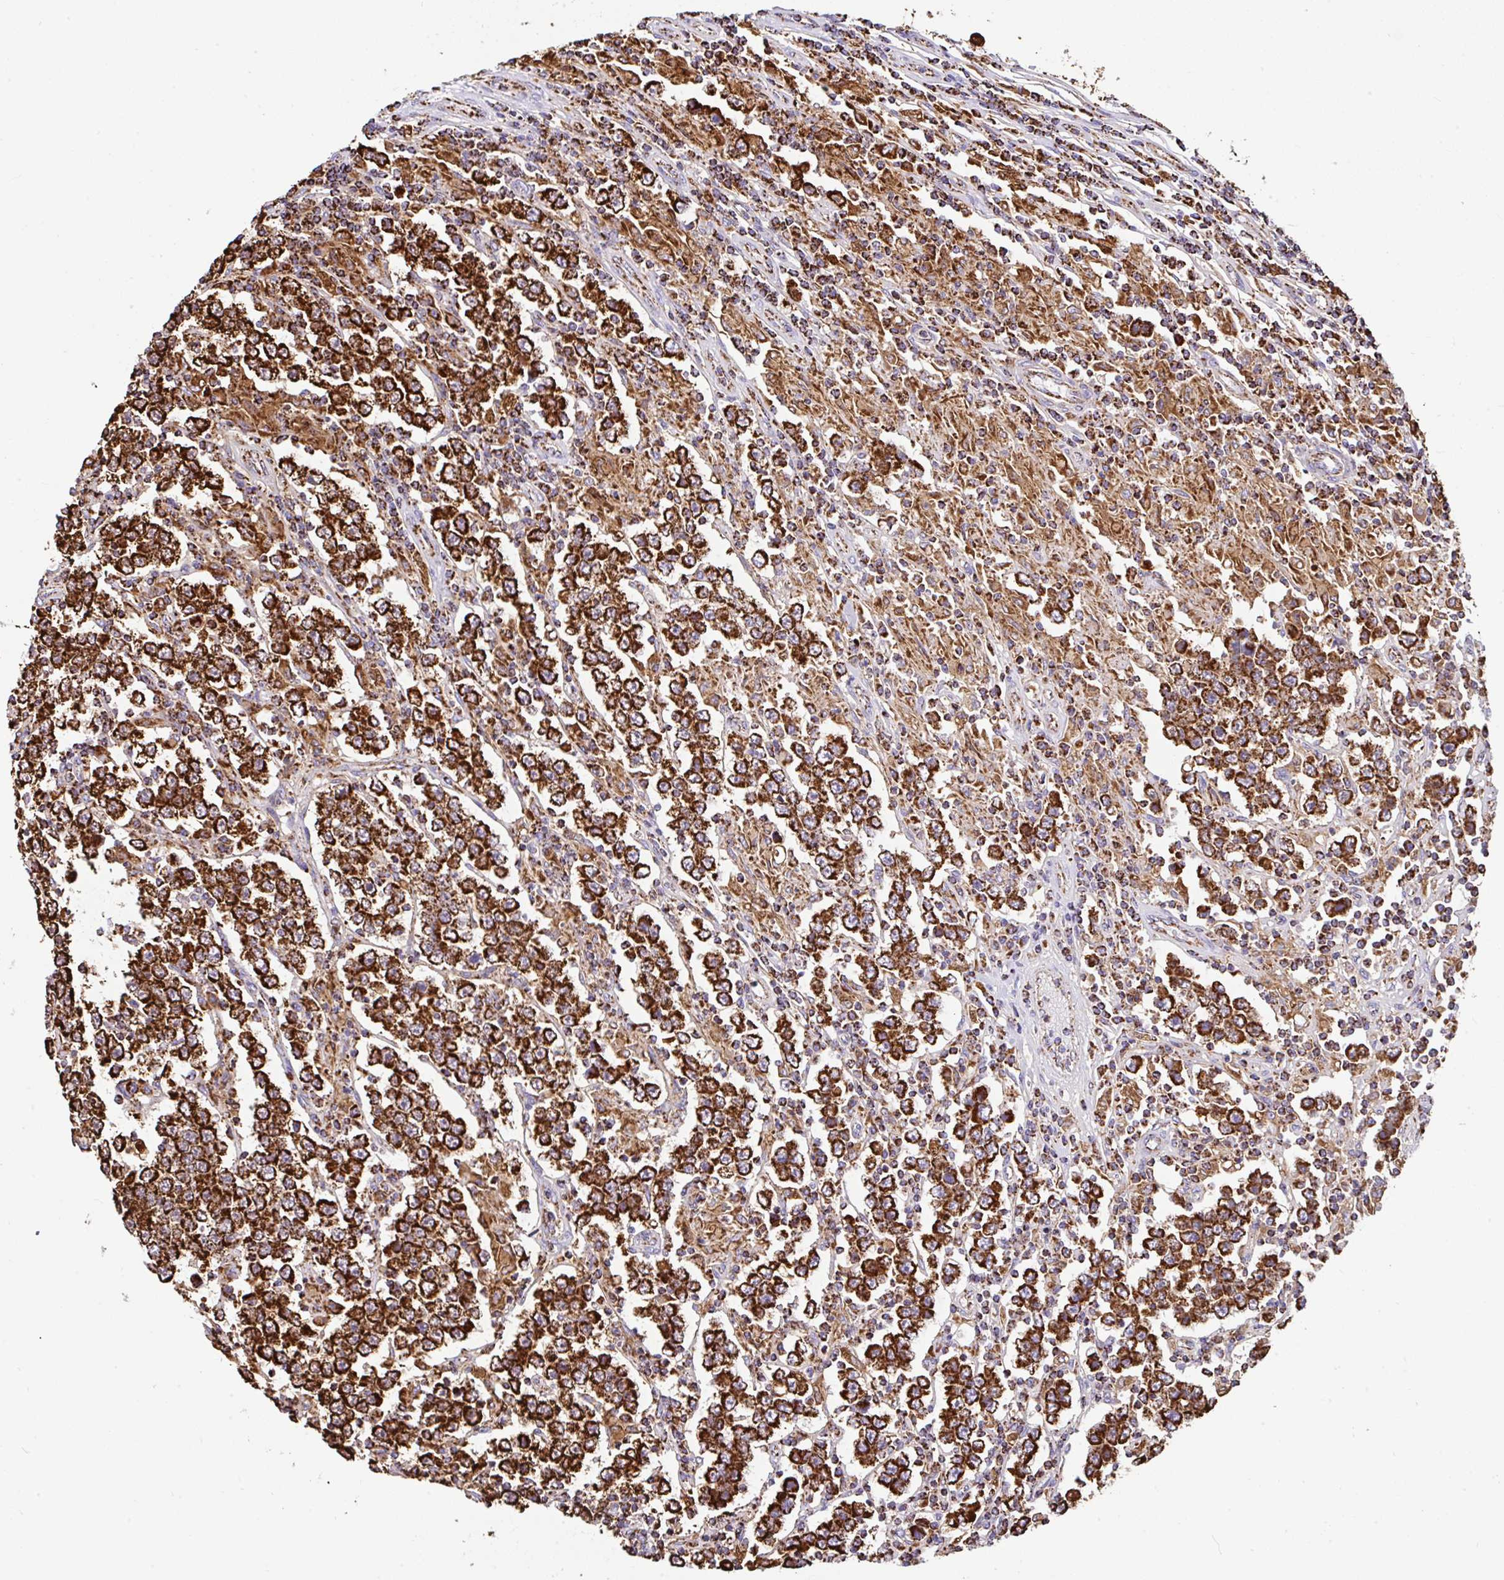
{"staining": {"intensity": "strong", "quantity": ">75%", "location": "cytoplasmic/membranous"}, "tissue": "testis cancer", "cell_type": "Tumor cells", "image_type": "cancer", "snomed": [{"axis": "morphology", "description": "Normal tissue, NOS"}, {"axis": "morphology", "description": "Urothelial carcinoma, High grade"}, {"axis": "morphology", "description": "Seminoma, NOS"}, {"axis": "morphology", "description": "Carcinoma, Embryonal, NOS"}, {"axis": "topography", "description": "Urinary bladder"}, {"axis": "topography", "description": "Testis"}], "caption": "Immunohistochemistry micrograph of urothelial carcinoma (high-grade) (testis) stained for a protein (brown), which reveals high levels of strong cytoplasmic/membranous positivity in about >75% of tumor cells.", "gene": "ANKRD33B", "patient": {"sex": "male", "age": 41}}